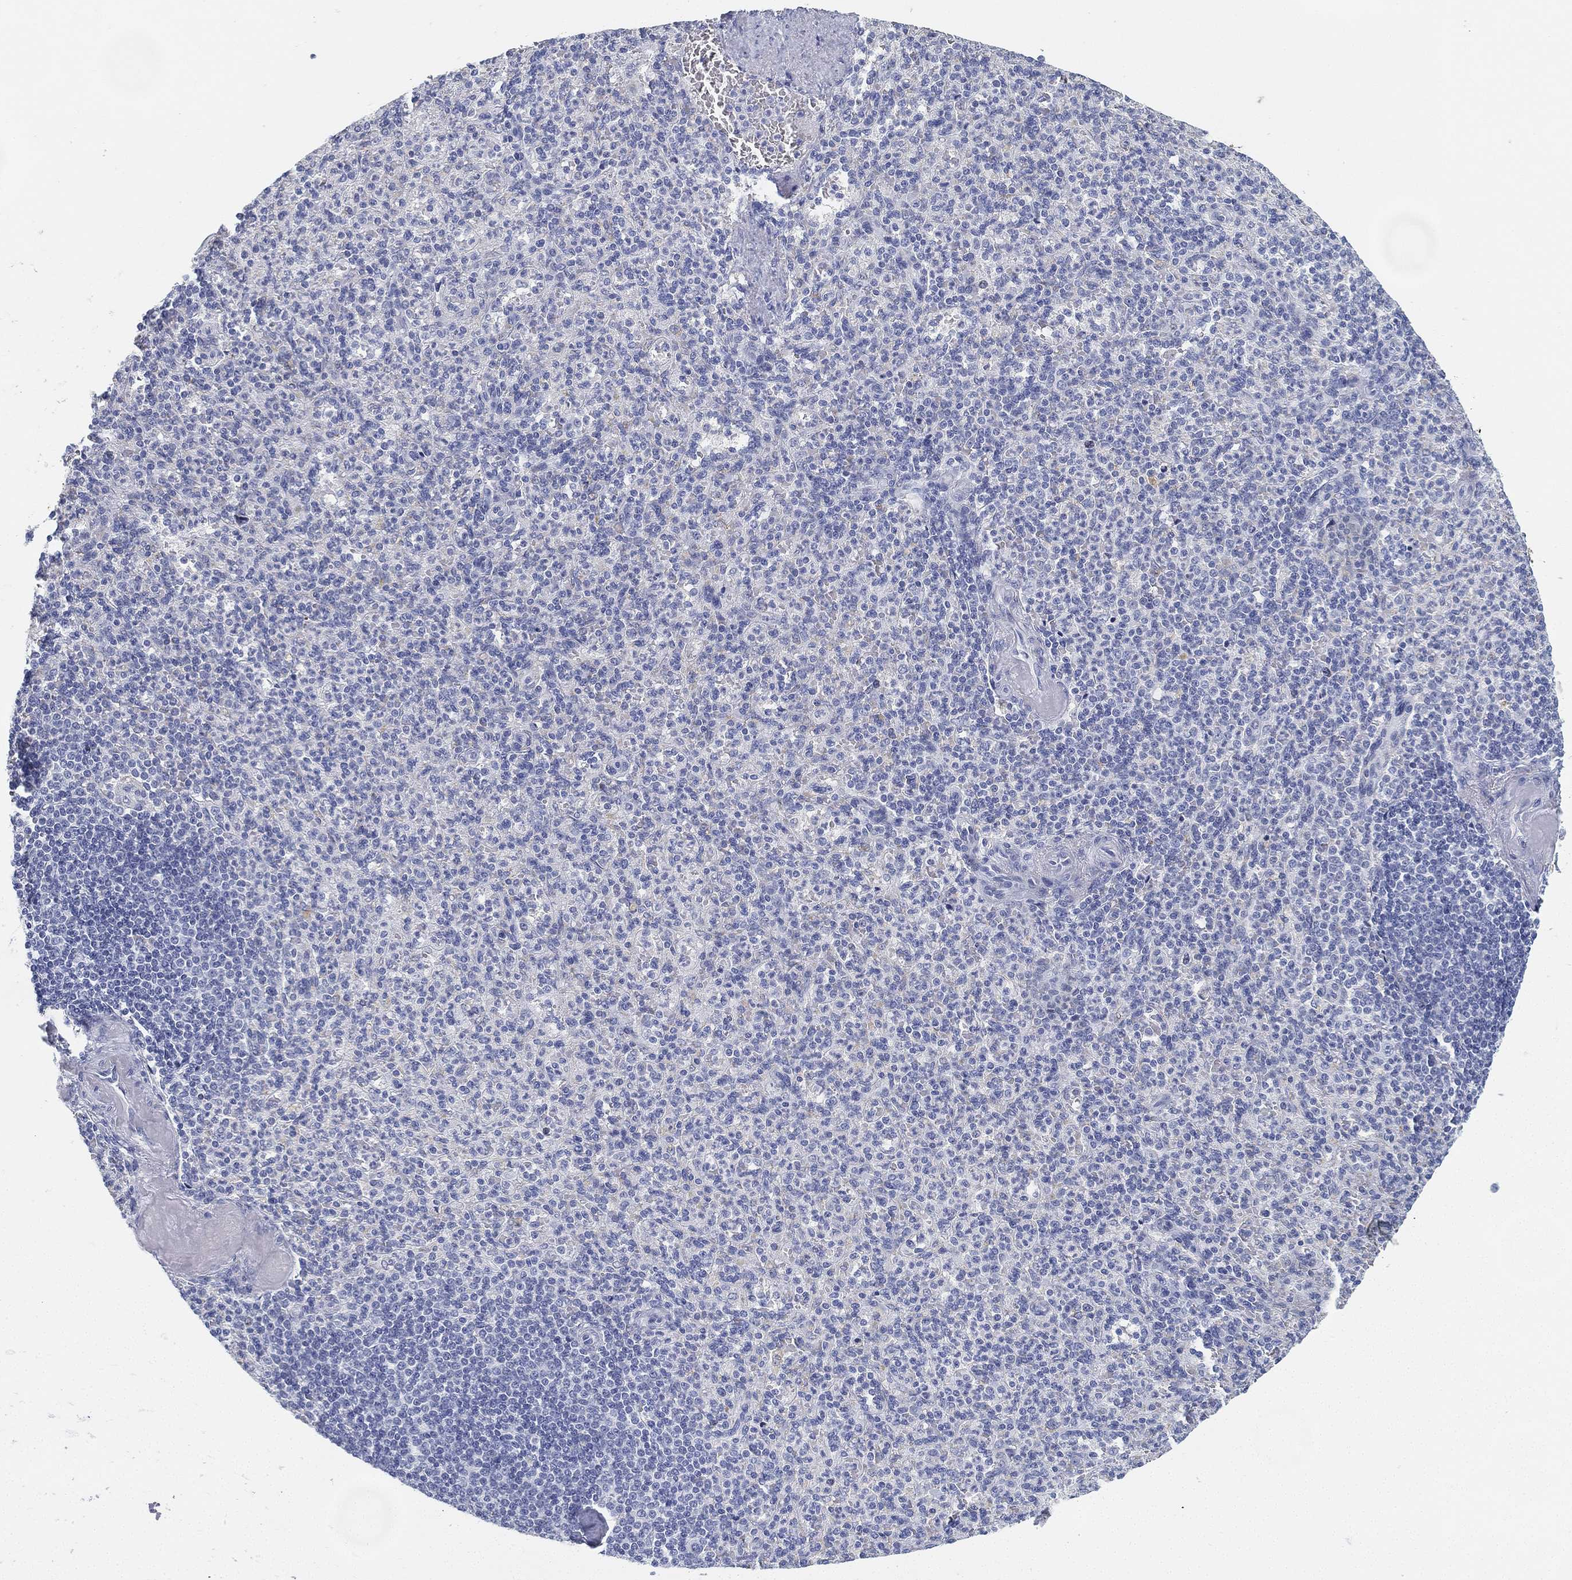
{"staining": {"intensity": "negative", "quantity": "none", "location": "none"}, "tissue": "spleen", "cell_type": "Cells in red pulp", "image_type": "normal", "snomed": [{"axis": "morphology", "description": "Normal tissue, NOS"}, {"axis": "topography", "description": "Spleen"}], "caption": "The image reveals no staining of cells in red pulp in benign spleen. (Brightfield microscopy of DAB immunohistochemistry (IHC) at high magnification).", "gene": "GPR61", "patient": {"sex": "female", "age": 74}}